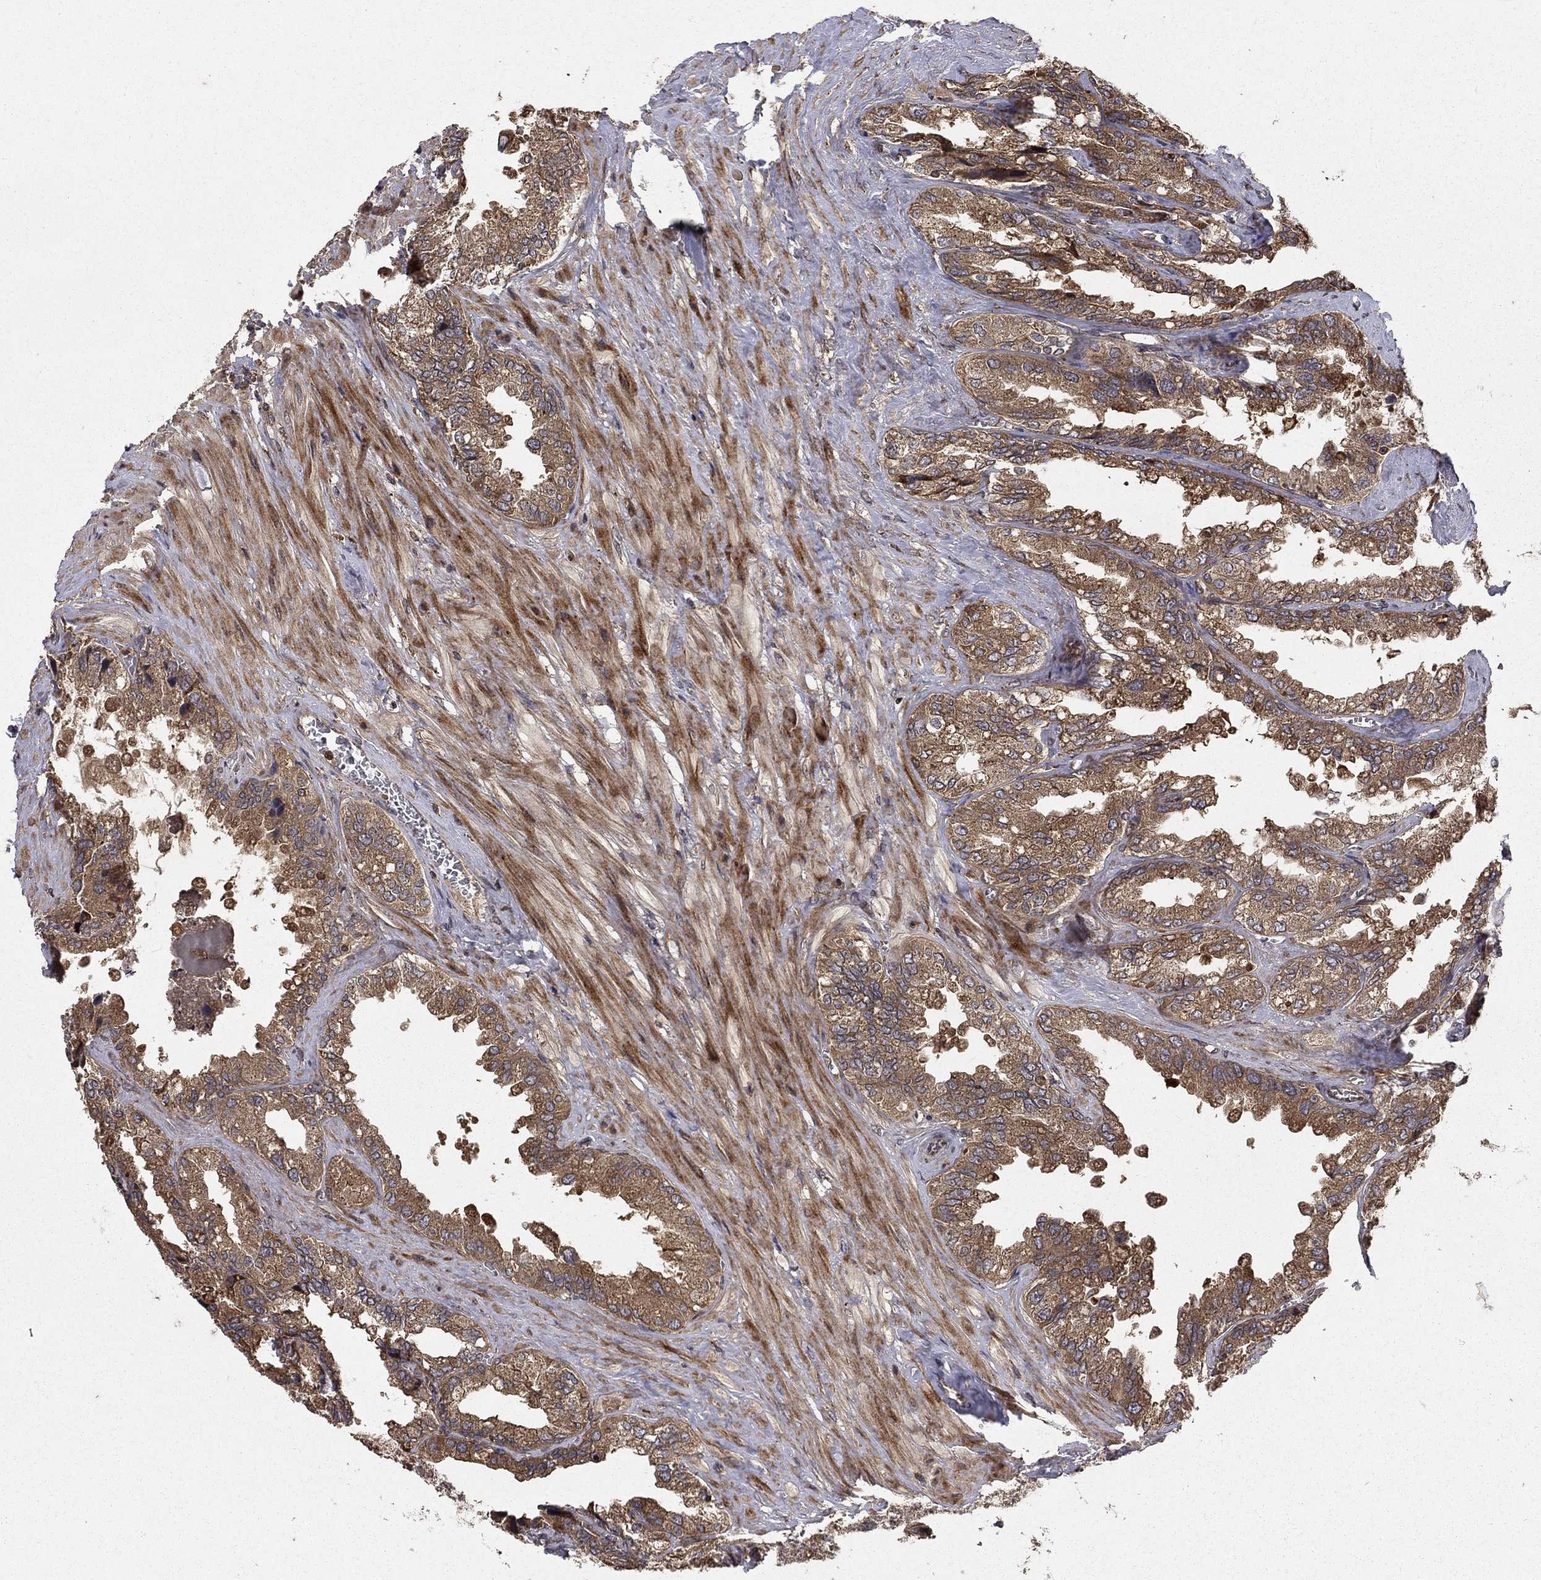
{"staining": {"intensity": "moderate", "quantity": ">75%", "location": "cytoplasmic/membranous"}, "tissue": "seminal vesicle", "cell_type": "Glandular cells", "image_type": "normal", "snomed": [{"axis": "morphology", "description": "Normal tissue, NOS"}, {"axis": "topography", "description": "Seminal veicle"}], "caption": "Protein expression by immunohistochemistry (IHC) displays moderate cytoplasmic/membranous positivity in approximately >75% of glandular cells in normal seminal vesicle.", "gene": "BABAM2", "patient": {"sex": "male", "age": 67}}